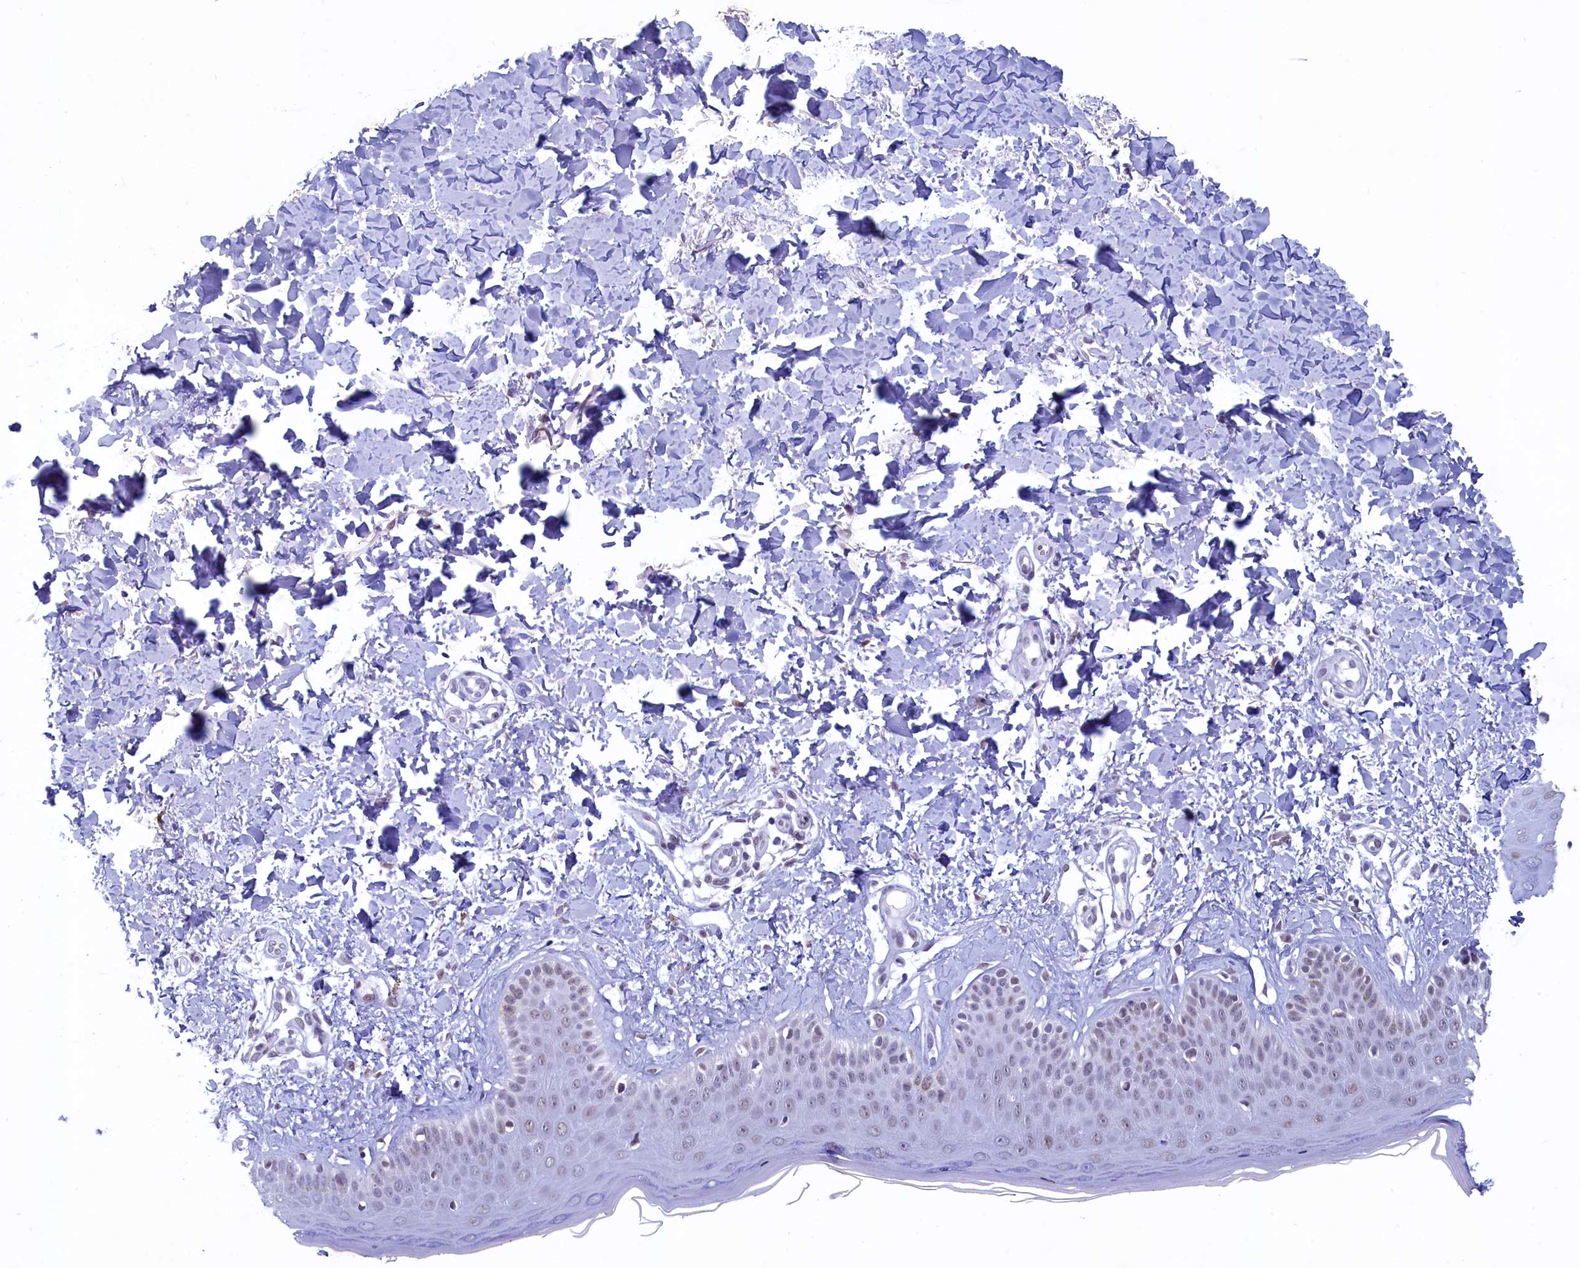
{"staining": {"intensity": "negative", "quantity": "none", "location": "none"}, "tissue": "skin", "cell_type": "Fibroblasts", "image_type": "normal", "snomed": [{"axis": "morphology", "description": "Normal tissue, NOS"}, {"axis": "topography", "description": "Skin"}], "caption": "Immunohistochemistry (IHC) histopathology image of unremarkable skin stained for a protein (brown), which reveals no positivity in fibroblasts.", "gene": "SUGP2", "patient": {"sex": "male", "age": 52}}